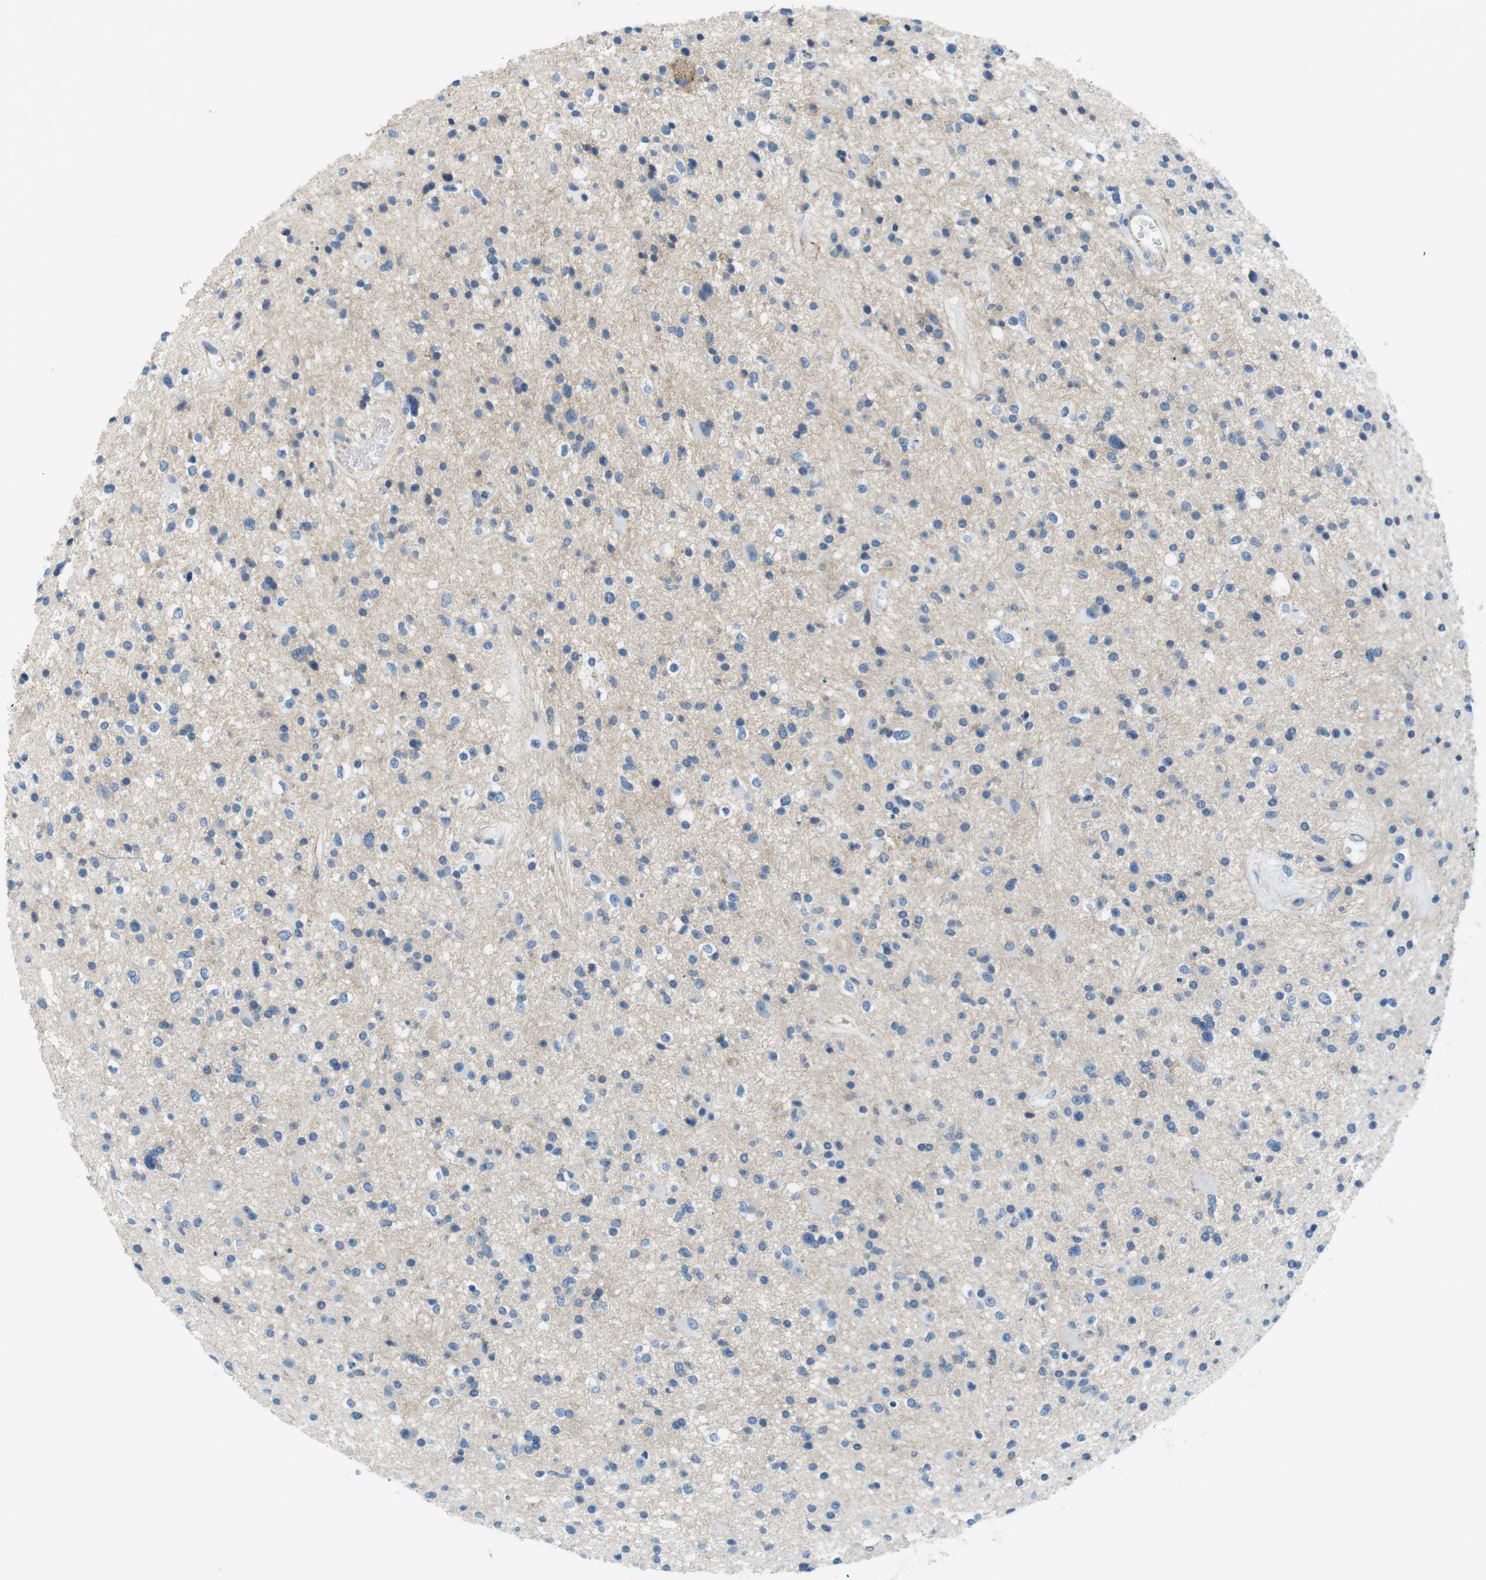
{"staining": {"intensity": "negative", "quantity": "none", "location": "none"}, "tissue": "glioma", "cell_type": "Tumor cells", "image_type": "cancer", "snomed": [{"axis": "morphology", "description": "Glioma, malignant, High grade"}, {"axis": "topography", "description": "Brain"}], "caption": "A high-resolution micrograph shows immunohistochemistry staining of malignant high-grade glioma, which displays no significant staining in tumor cells.", "gene": "SLC6A6", "patient": {"sex": "male", "age": 33}}